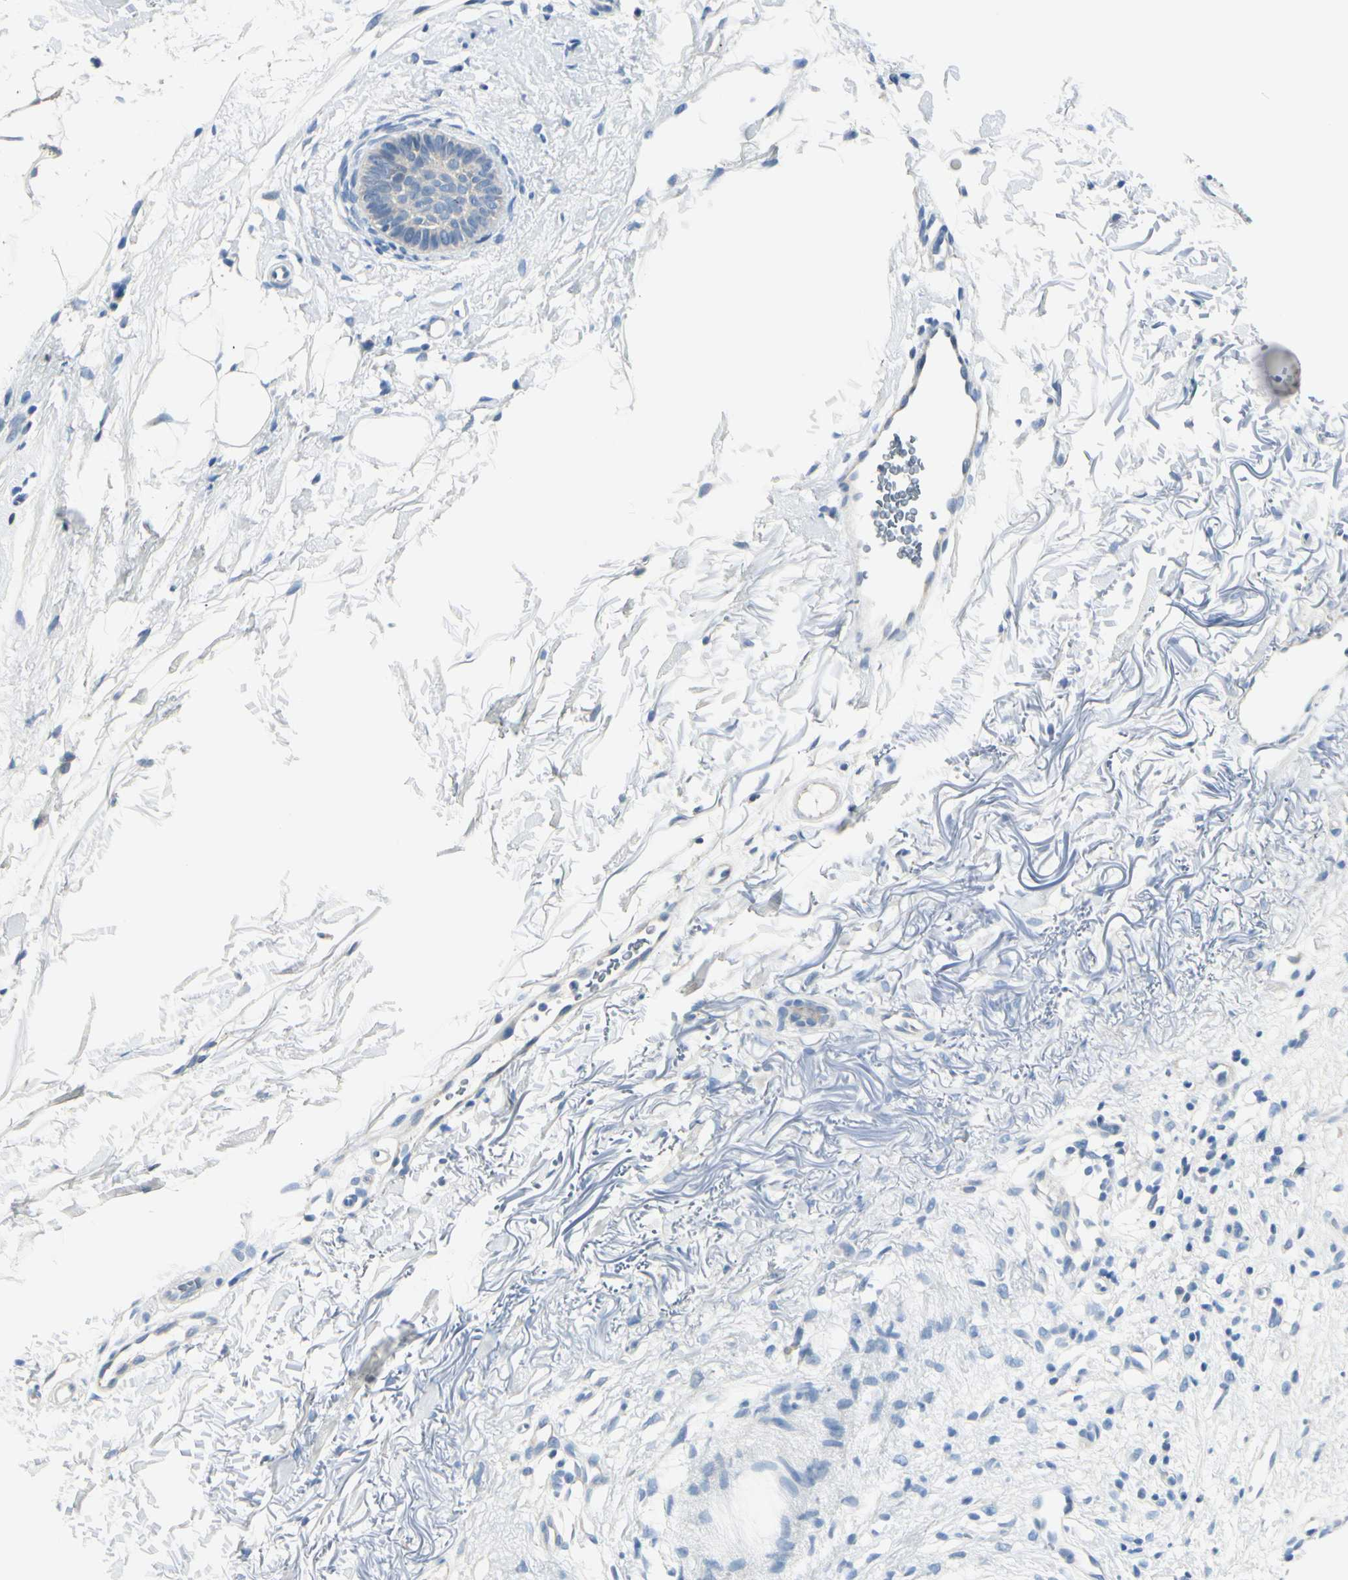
{"staining": {"intensity": "negative", "quantity": "none", "location": "none"}, "tissue": "skin cancer", "cell_type": "Tumor cells", "image_type": "cancer", "snomed": [{"axis": "morphology", "description": "Basal cell carcinoma"}, {"axis": "topography", "description": "Skin"}], "caption": "There is no significant expression in tumor cells of basal cell carcinoma (skin). Nuclei are stained in blue.", "gene": "PEBP1", "patient": {"sex": "female", "age": 70}}